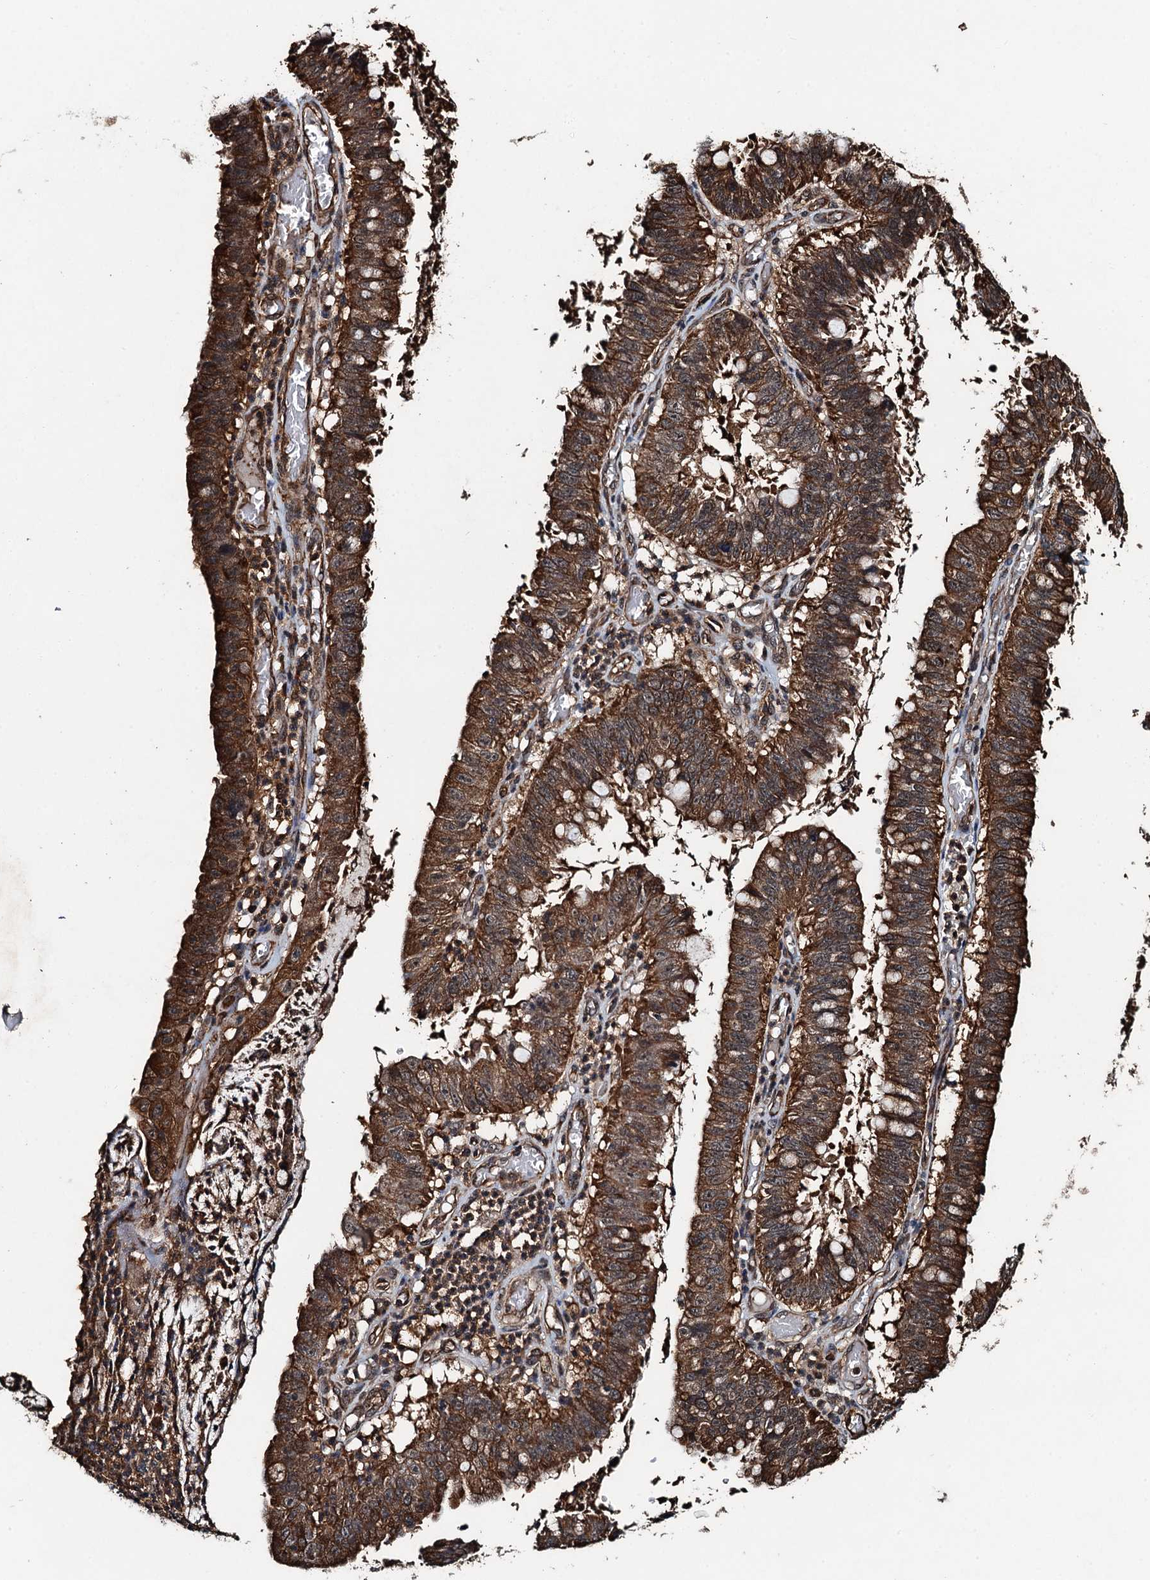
{"staining": {"intensity": "strong", "quantity": ">75%", "location": "cytoplasmic/membranous"}, "tissue": "stomach cancer", "cell_type": "Tumor cells", "image_type": "cancer", "snomed": [{"axis": "morphology", "description": "Adenocarcinoma, NOS"}, {"axis": "topography", "description": "Stomach"}], "caption": "Protein analysis of stomach adenocarcinoma tissue demonstrates strong cytoplasmic/membranous staining in about >75% of tumor cells.", "gene": "WHAMM", "patient": {"sex": "male", "age": 59}}